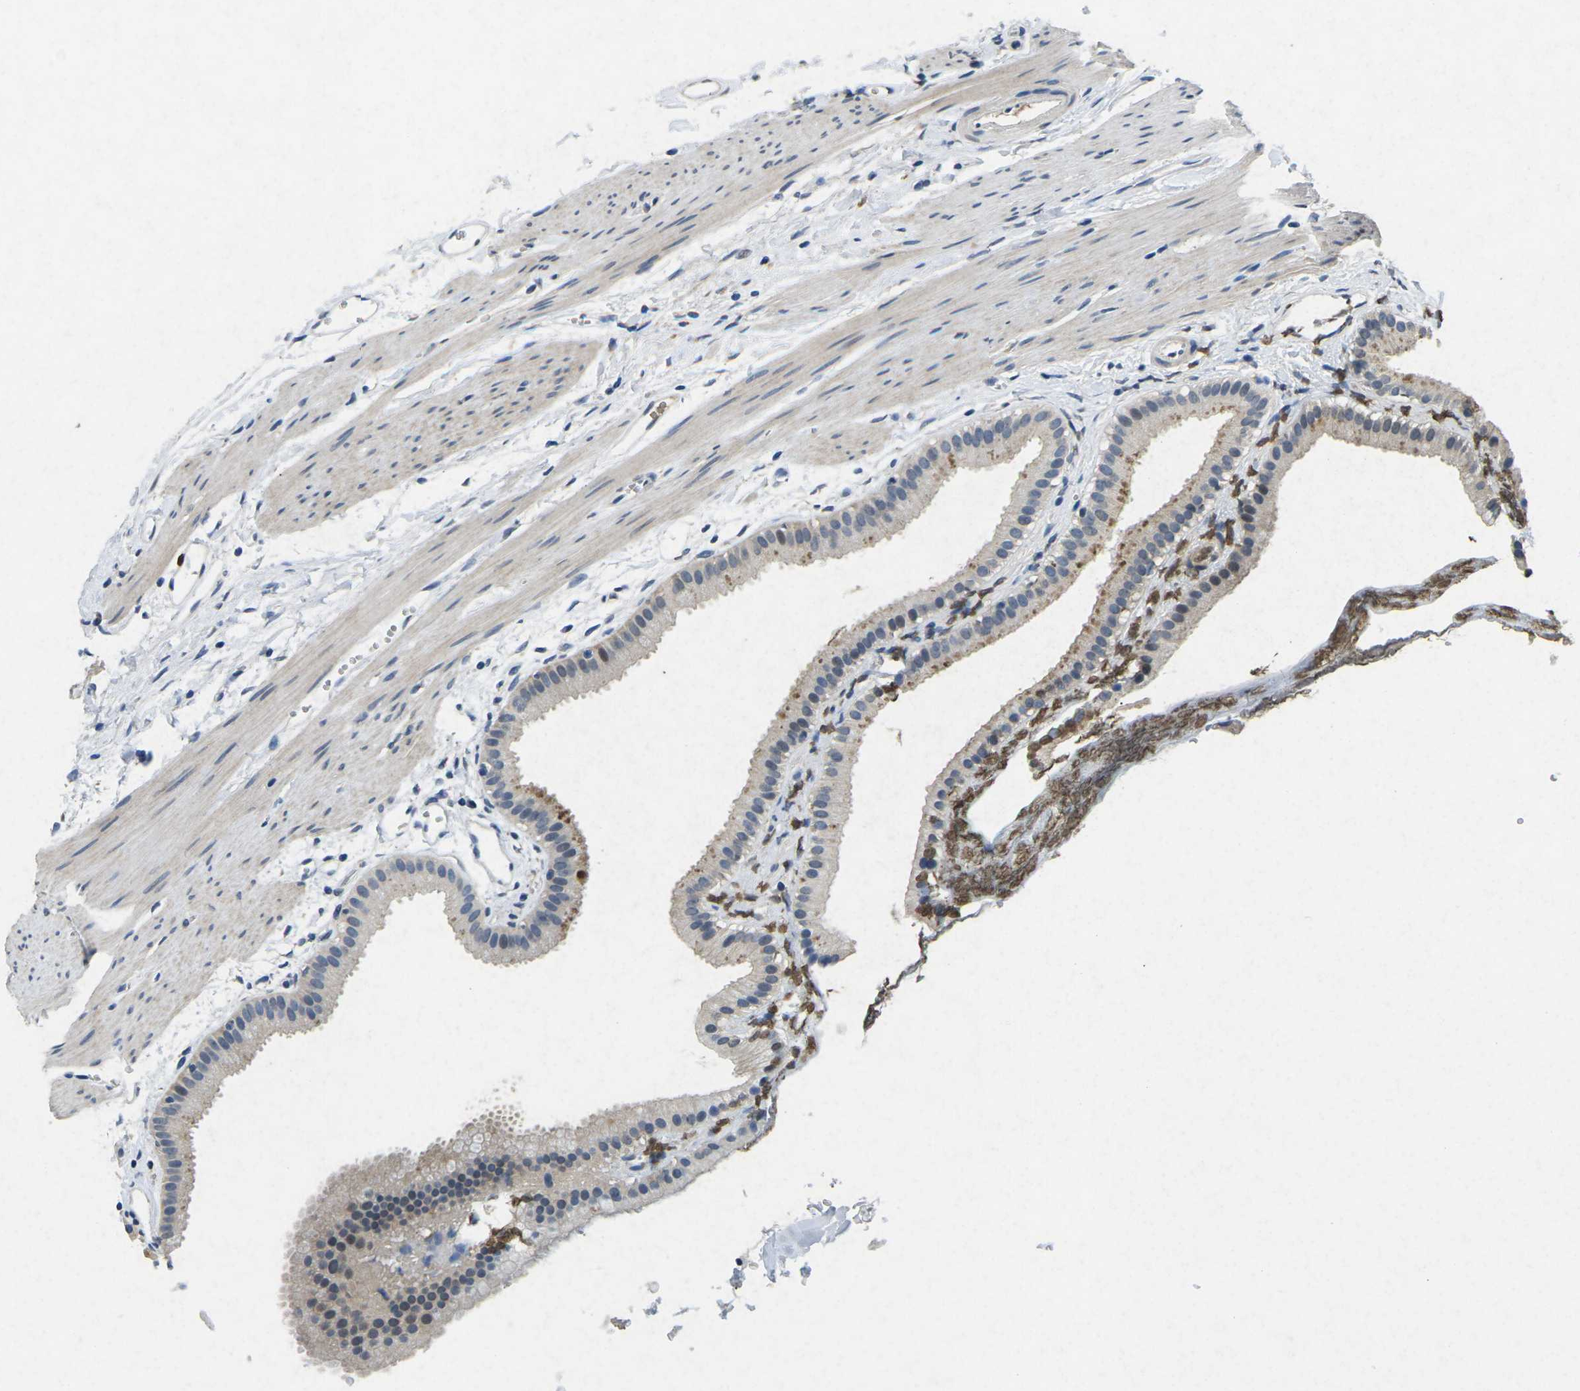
{"staining": {"intensity": "moderate", "quantity": "<25%", "location": "cytoplasmic/membranous,nuclear"}, "tissue": "gallbladder", "cell_type": "Glandular cells", "image_type": "normal", "snomed": [{"axis": "morphology", "description": "Normal tissue, NOS"}, {"axis": "topography", "description": "Gallbladder"}], "caption": "Protein expression analysis of normal gallbladder exhibits moderate cytoplasmic/membranous,nuclear expression in approximately <25% of glandular cells. The protein of interest is stained brown, and the nuclei are stained in blue (DAB (3,3'-diaminobenzidine) IHC with brightfield microscopy, high magnification).", "gene": "SCNN1B", "patient": {"sex": "female", "age": 64}}